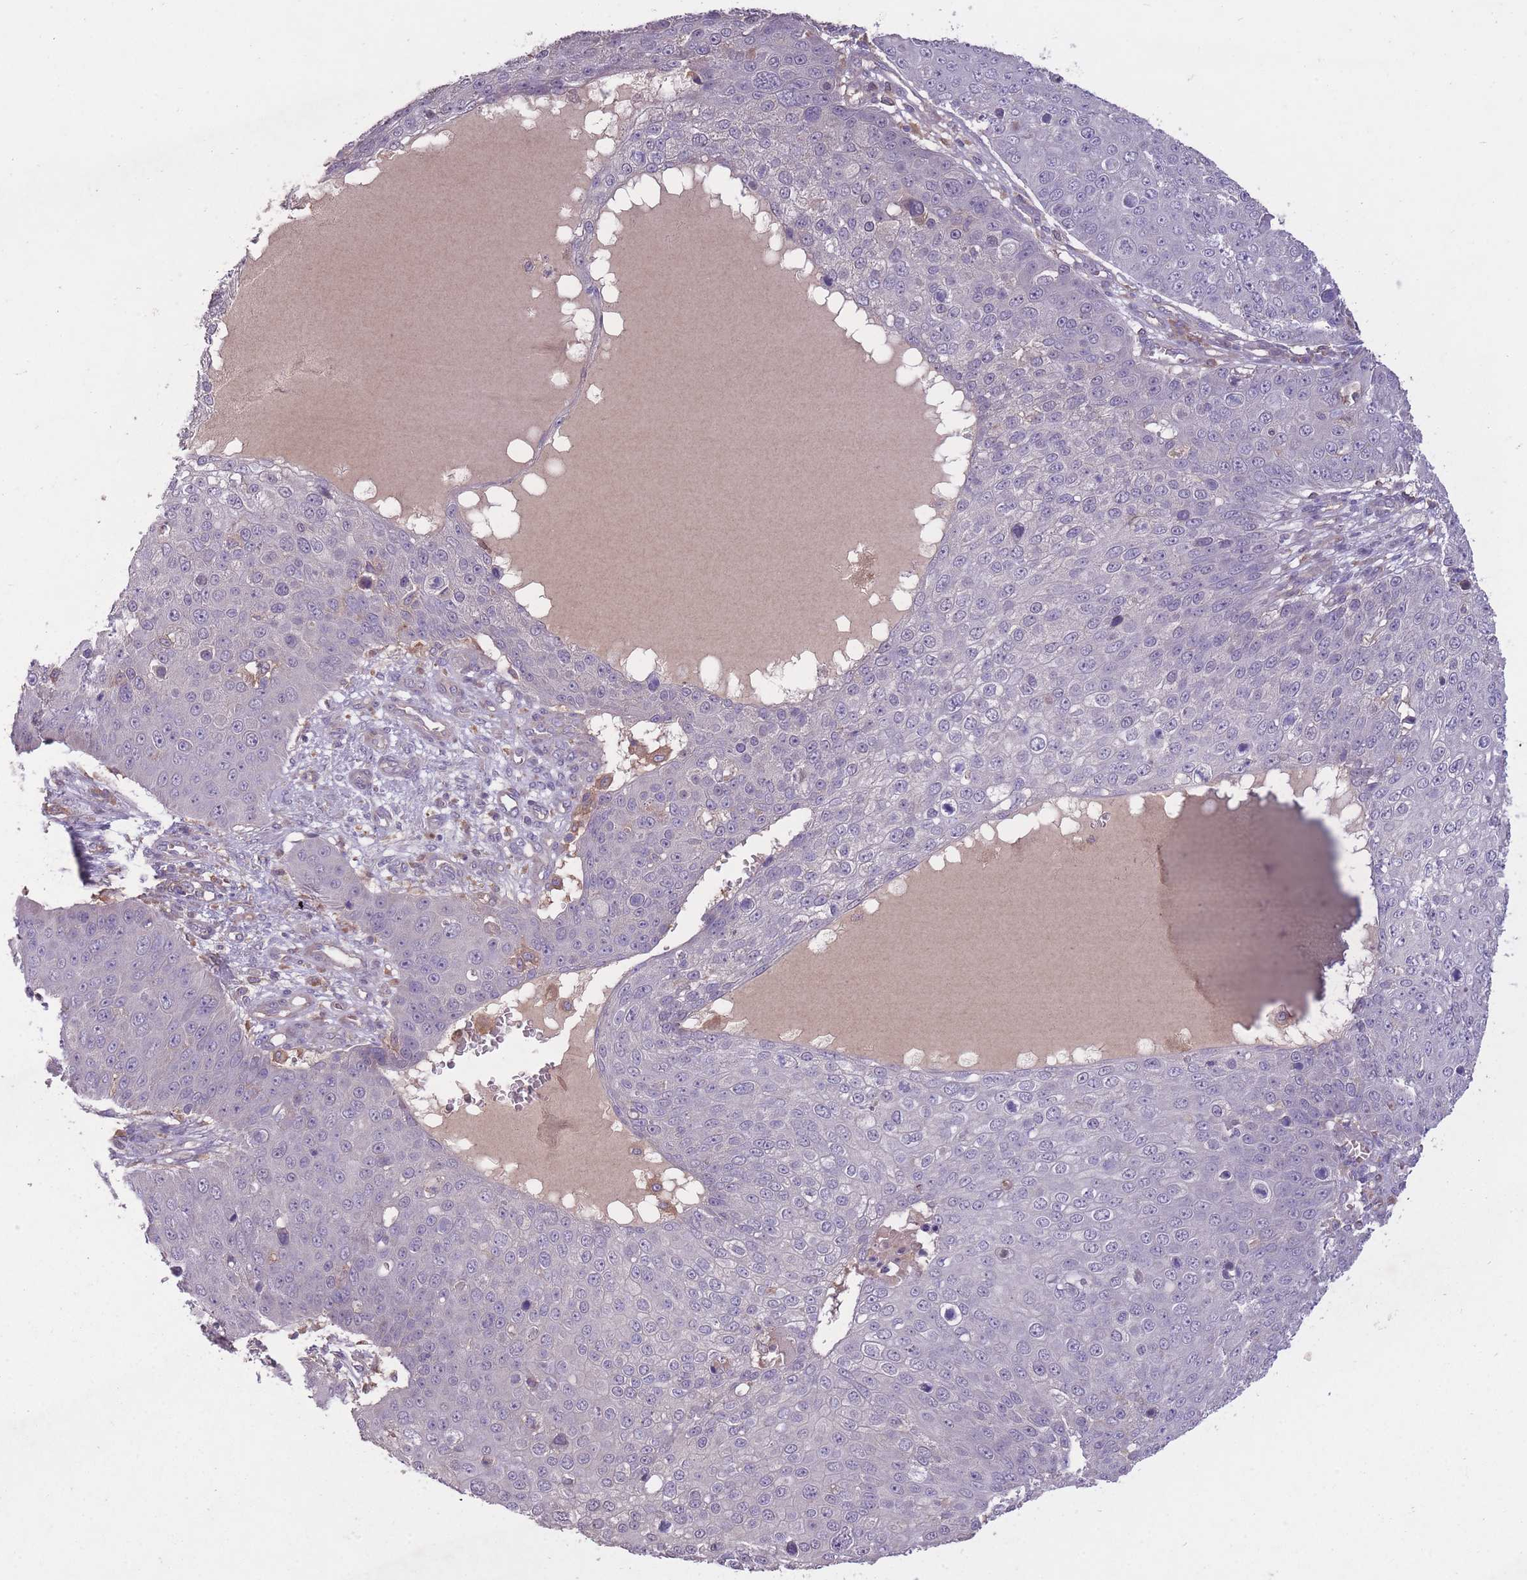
{"staining": {"intensity": "negative", "quantity": "none", "location": "none"}, "tissue": "skin cancer", "cell_type": "Tumor cells", "image_type": "cancer", "snomed": [{"axis": "morphology", "description": "Squamous cell carcinoma, NOS"}, {"axis": "topography", "description": "Skin"}], "caption": "The IHC image has no significant positivity in tumor cells of skin cancer (squamous cell carcinoma) tissue.", "gene": "OR2V2", "patient": {"sex": "male", "age": 71}}